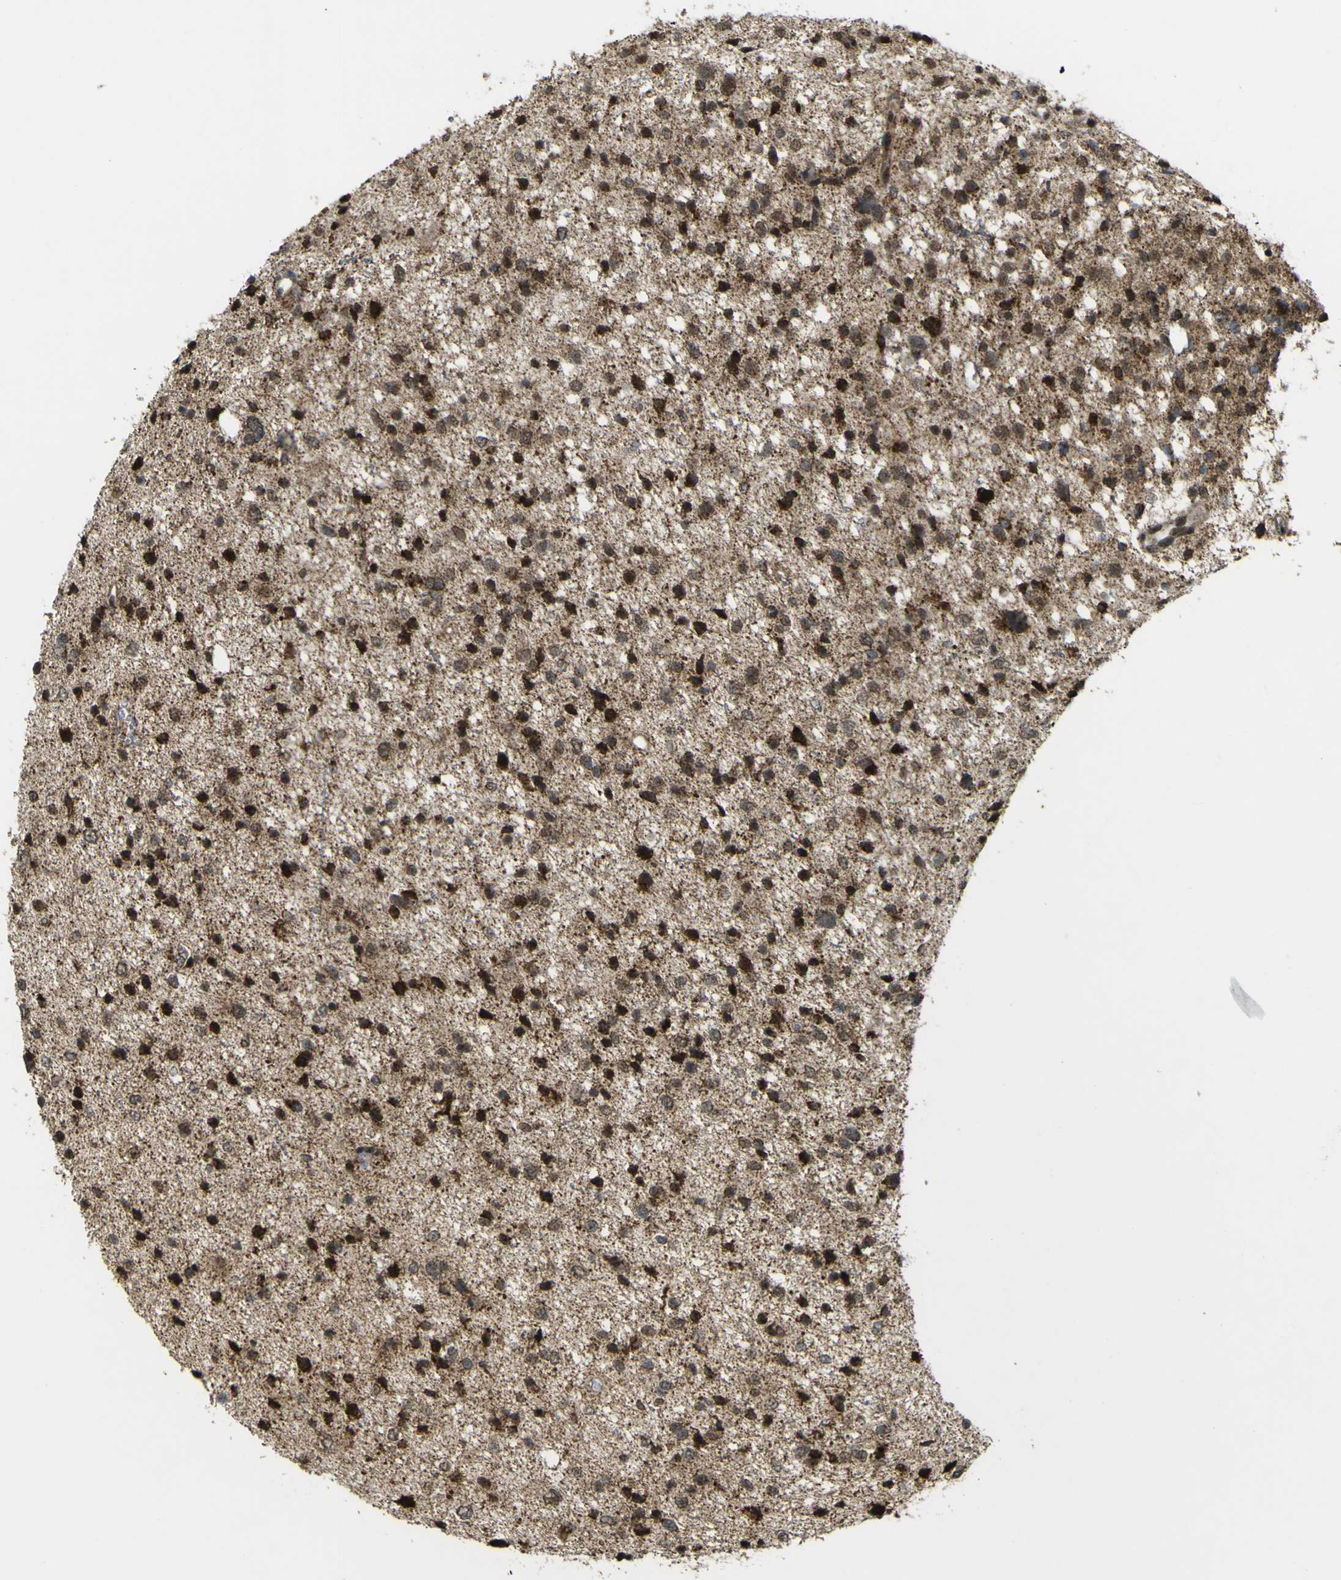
{"staining": {"intensity": "strong", "quantity": ">75%", "location": "cytoplasmic/membranous,nuclear"}, "tissue": "glioma", "cell_type": "Tumor cells", "image_type": "cancer", "snomed": [{"axis": "morphology", "description": "Glioma, malignant, Low grade"}, {"axis": "topography", "description": "Brain"}], "caption": "An immunohistochemistry (IHC) image of neoplastic tissue is shown. Protein staining in brown shows strong cytoplasmic/membranous and nuclear positivity in malignant glioma (low-grade) within tumor cells.", "gene": "ACBD5", "patient": {"sex": "female", "age": 37}}